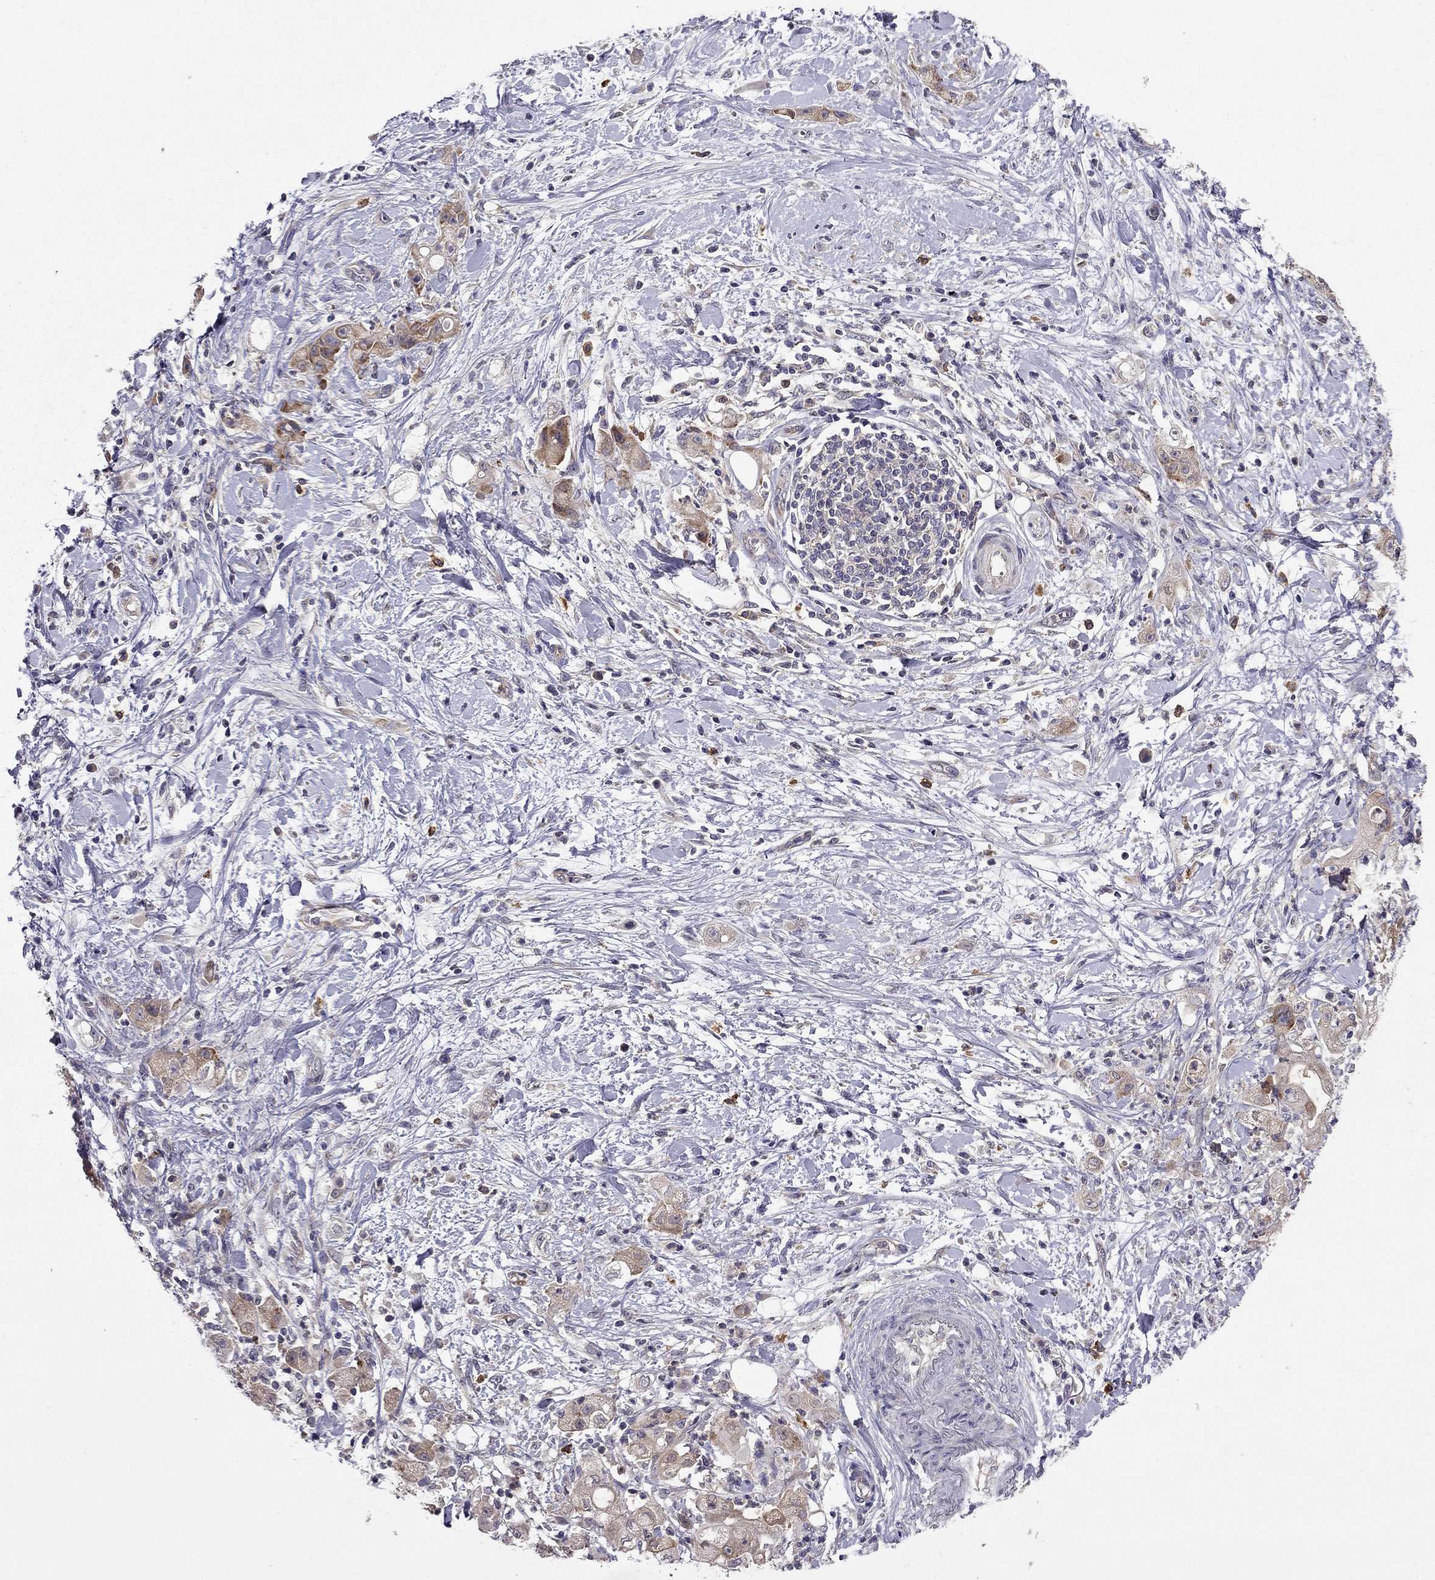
{"staining": {"intensity": "moderate", "quantity": "25%-75%", "location": "cytoplasmic/membranous"}, "tissue": "stomach cancer", "cell_type": "Tumor cells", "image_type": "cancer", "snomed": [{"axis": "morphology", "description": "Adenocarcinoma, NOS"}, {"axis": "topography", "description": "Stomach"}], "caption": "The histopathology image shows staining of adenocarcinoma (stomach), revealing moderate cytoplasmic/membranous protein positivity (brown color) within tumor cells.", "gene": "STXBP5", "patient": {"sex": "male", "age": 58}}